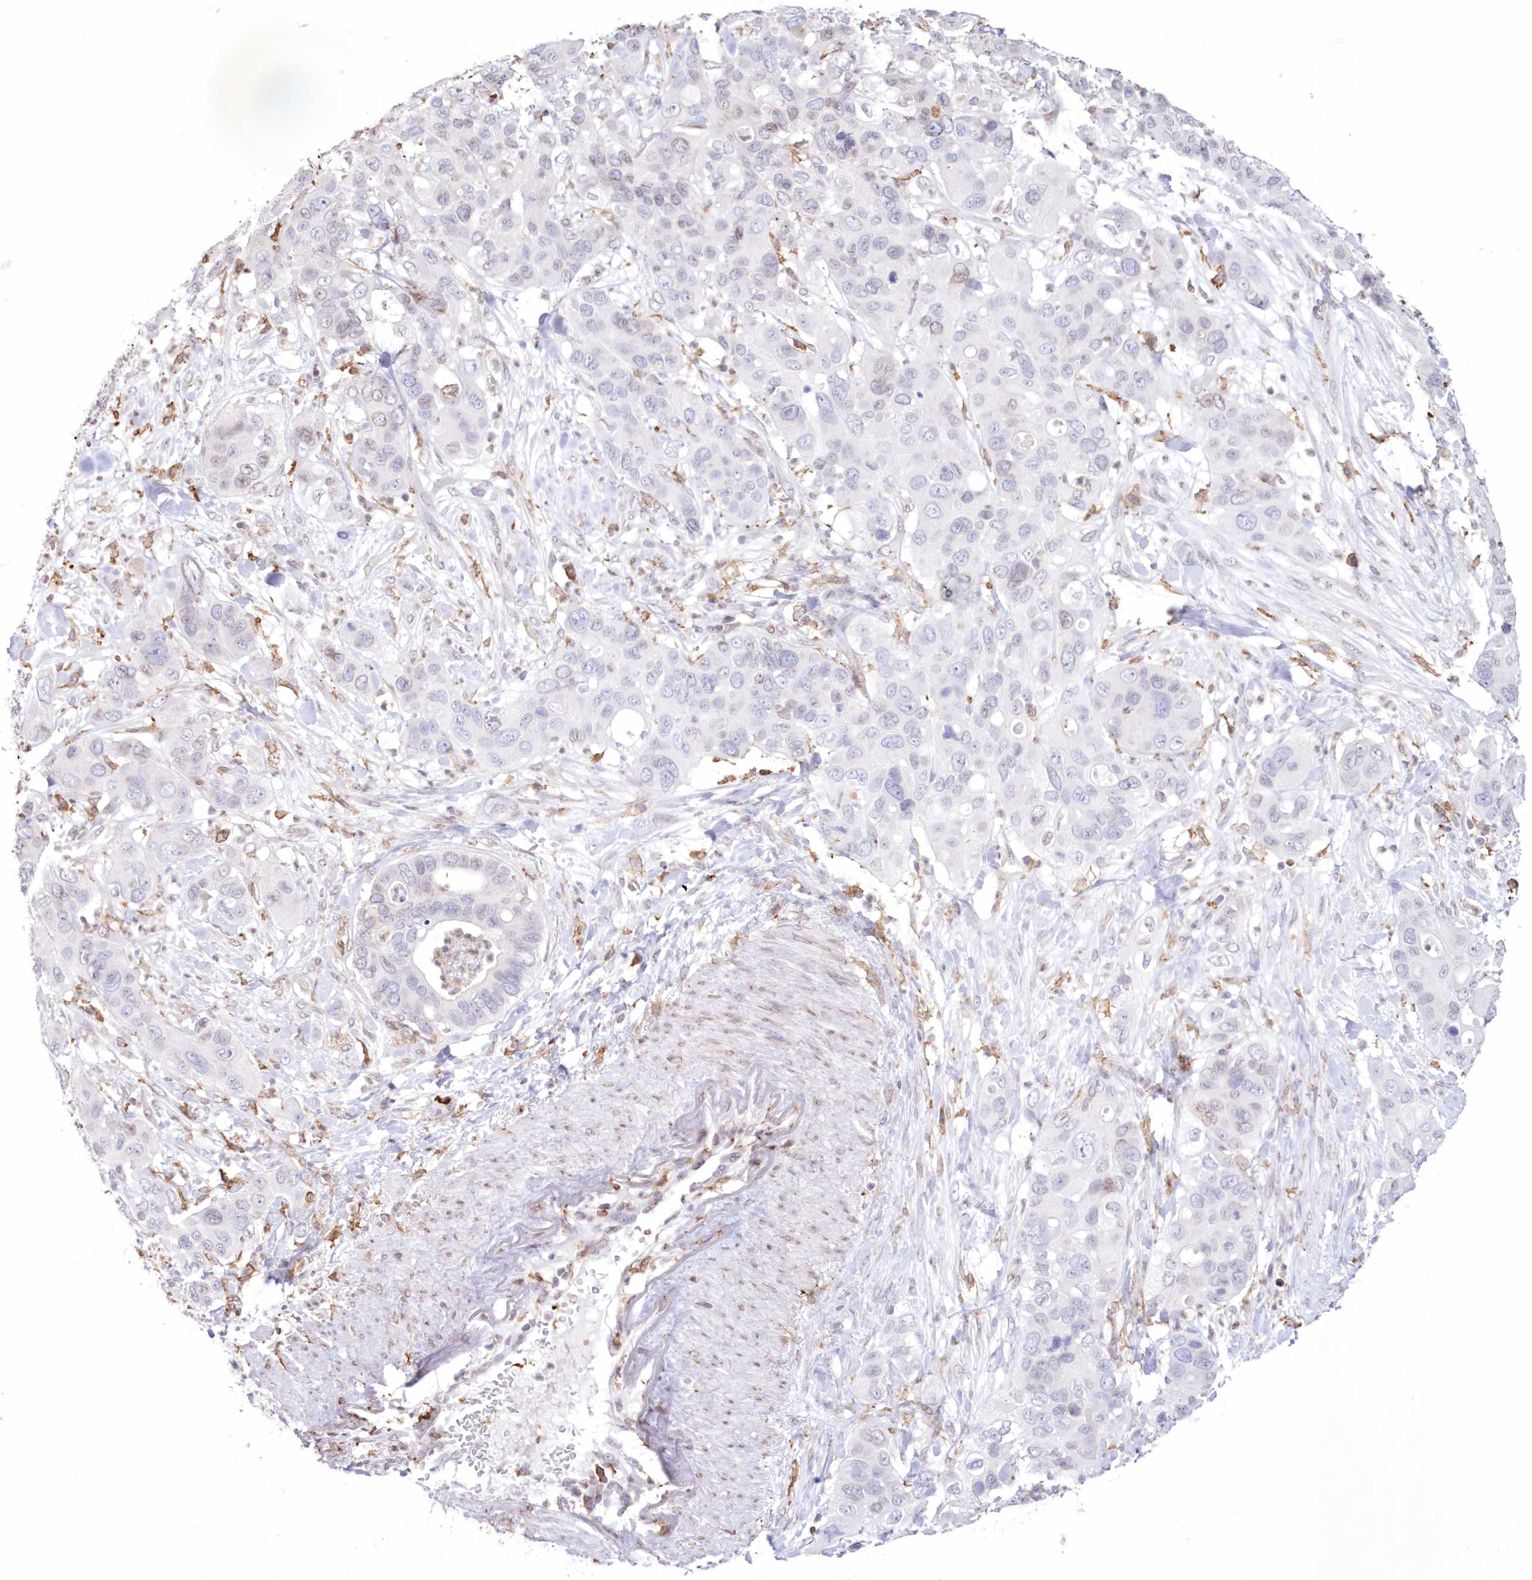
{"staining": {"intensity": "negative", "quantity": "none", "location": "none"}, "tissue": "pancreatic cancer", "cell_type": "Tumor cells", "image_type": "cancer", "snomed": [{"axis": "morphology", "description": "Adenocarcinoma, NOS"}, {"axis": "topography", "description": "Pancreas"}], "caption": "This is an immunohistochemistry photomicrograph of human pancreatic adenocarcinoma. There is no staining in tumor cells.", "gene": "C11orf1", "patient": {"sex": "female", "age": 71}}